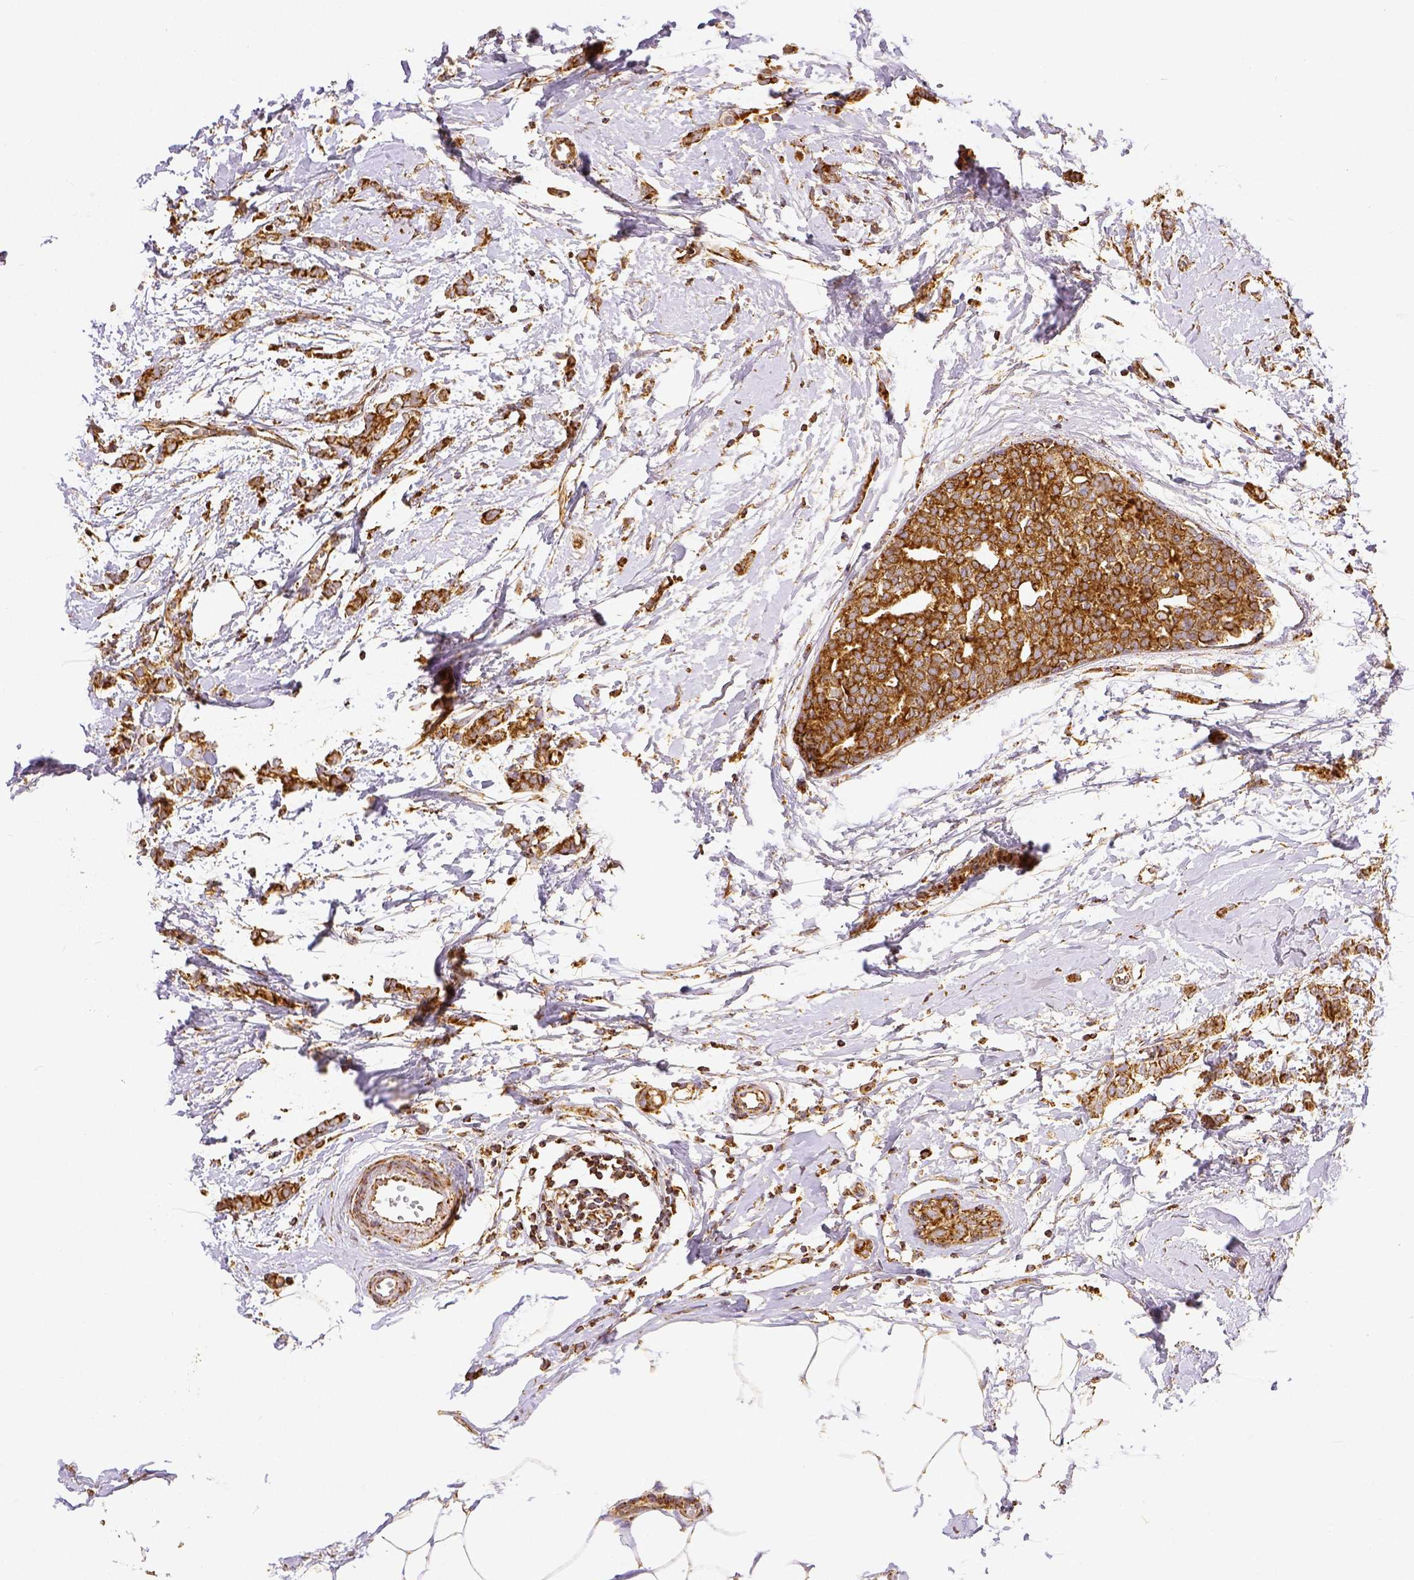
{"staining": {"intensity": "moderate", "quantity": ">75%", "location": "cytoplasmic/membranous"}, "tissue": "breast cancer", "cell_type": "Tumor cells", "image_type": "cancer", "snomed": [{"axis": "morphology", "description": "Duct carcinoma"}, {"axis": "topography", "description": "Breast"}], "caption": "Tumor cells display medium levels of moderate cytoplasmic/membranous expression in approximately >75% of cells in human breast cancer. The staining was performed using DAB, with brown indicating positive protein expression. Nuclei are stained blue with hematoxylin.", "gene": "SDHB", "patient": {"sex": "female", "age": 40}}